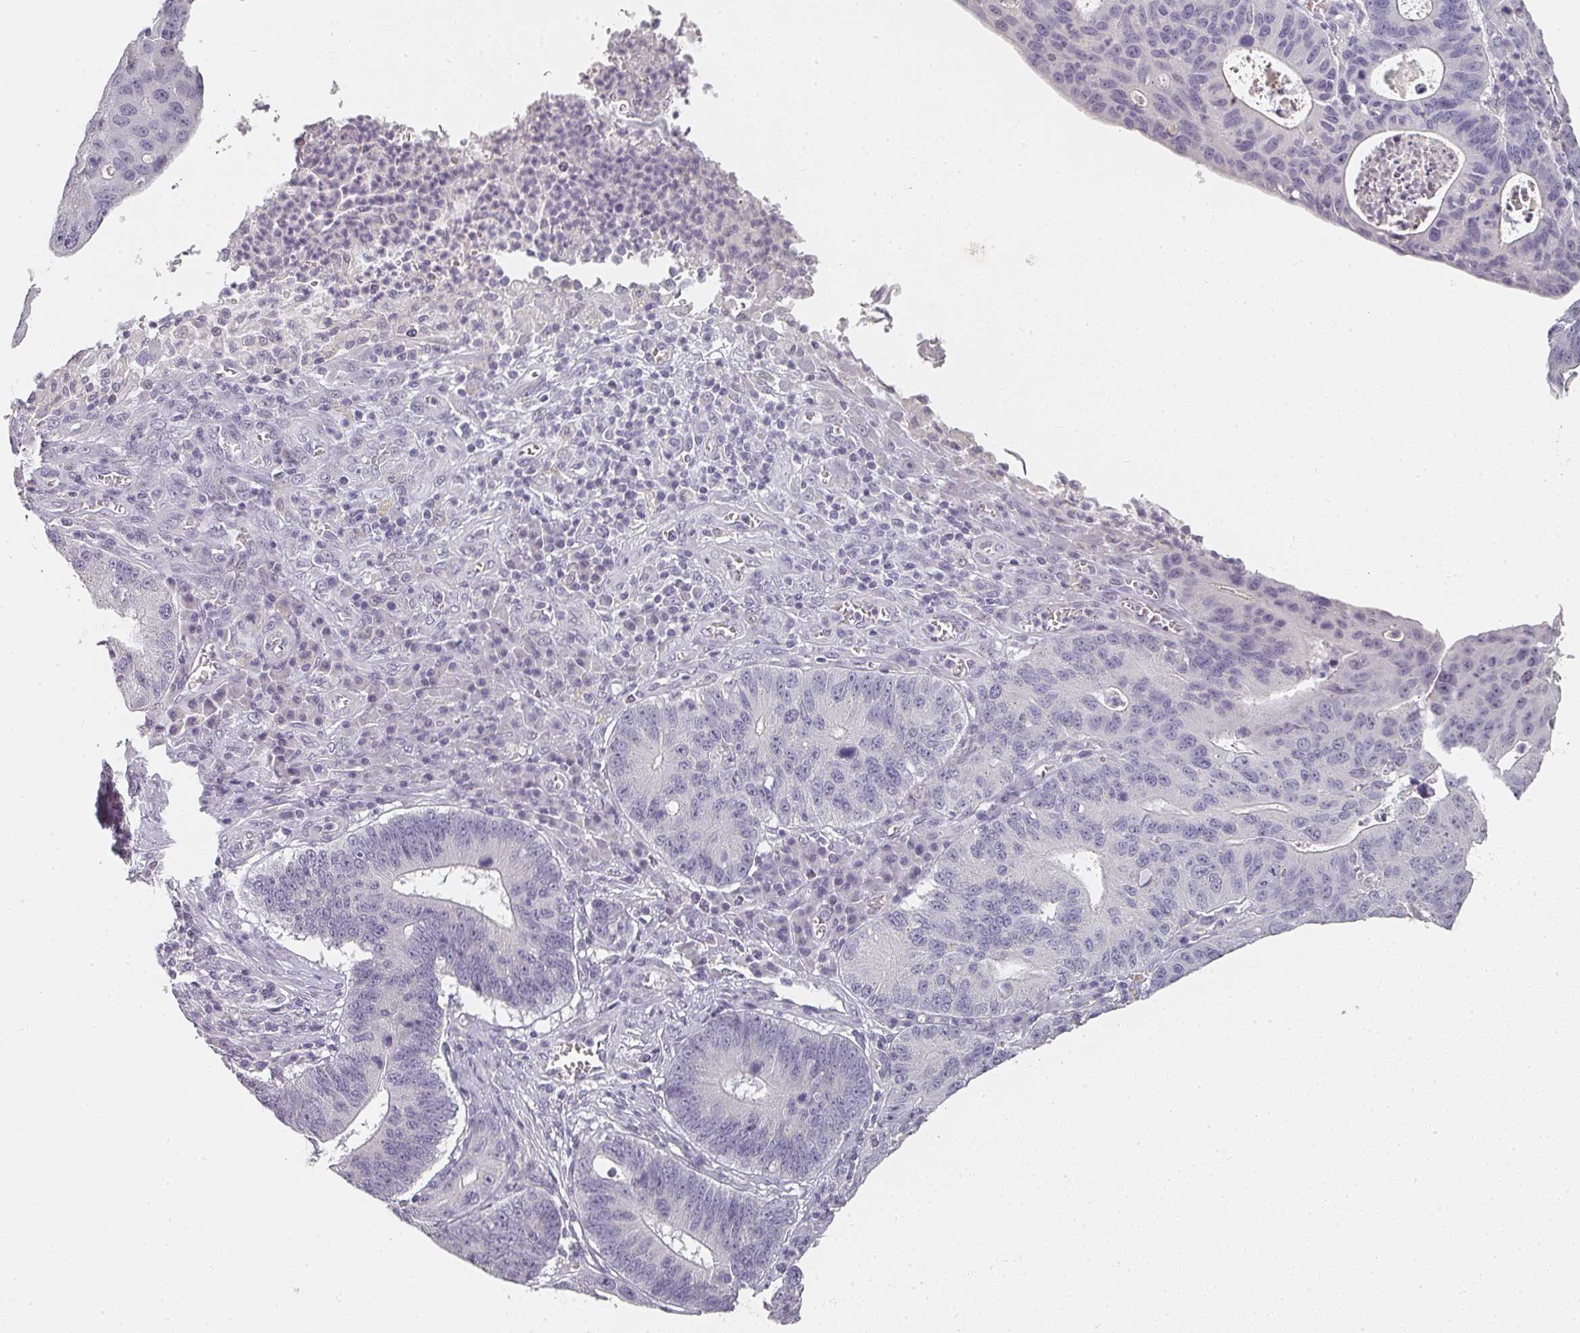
{"staining": {"intensity": "negative", "quantity": "none", "location": "none"}, "tissue": "stomach cancer", "cell_type": "Tumor cells", "image_type": "cancer", "snomed": [{"axis": "morphology", "description": "Adenocarcinoma, NOS"}, {"axis": "topography", "description": "Stomach"}], "caption": "DAB immunohistochemical staining of human stomach cancer (adenocarcinoma) reveals no significant positivity in tumor cells.", "gene": "SHISA2", "patient": {"sex": "male", "age": 59}}